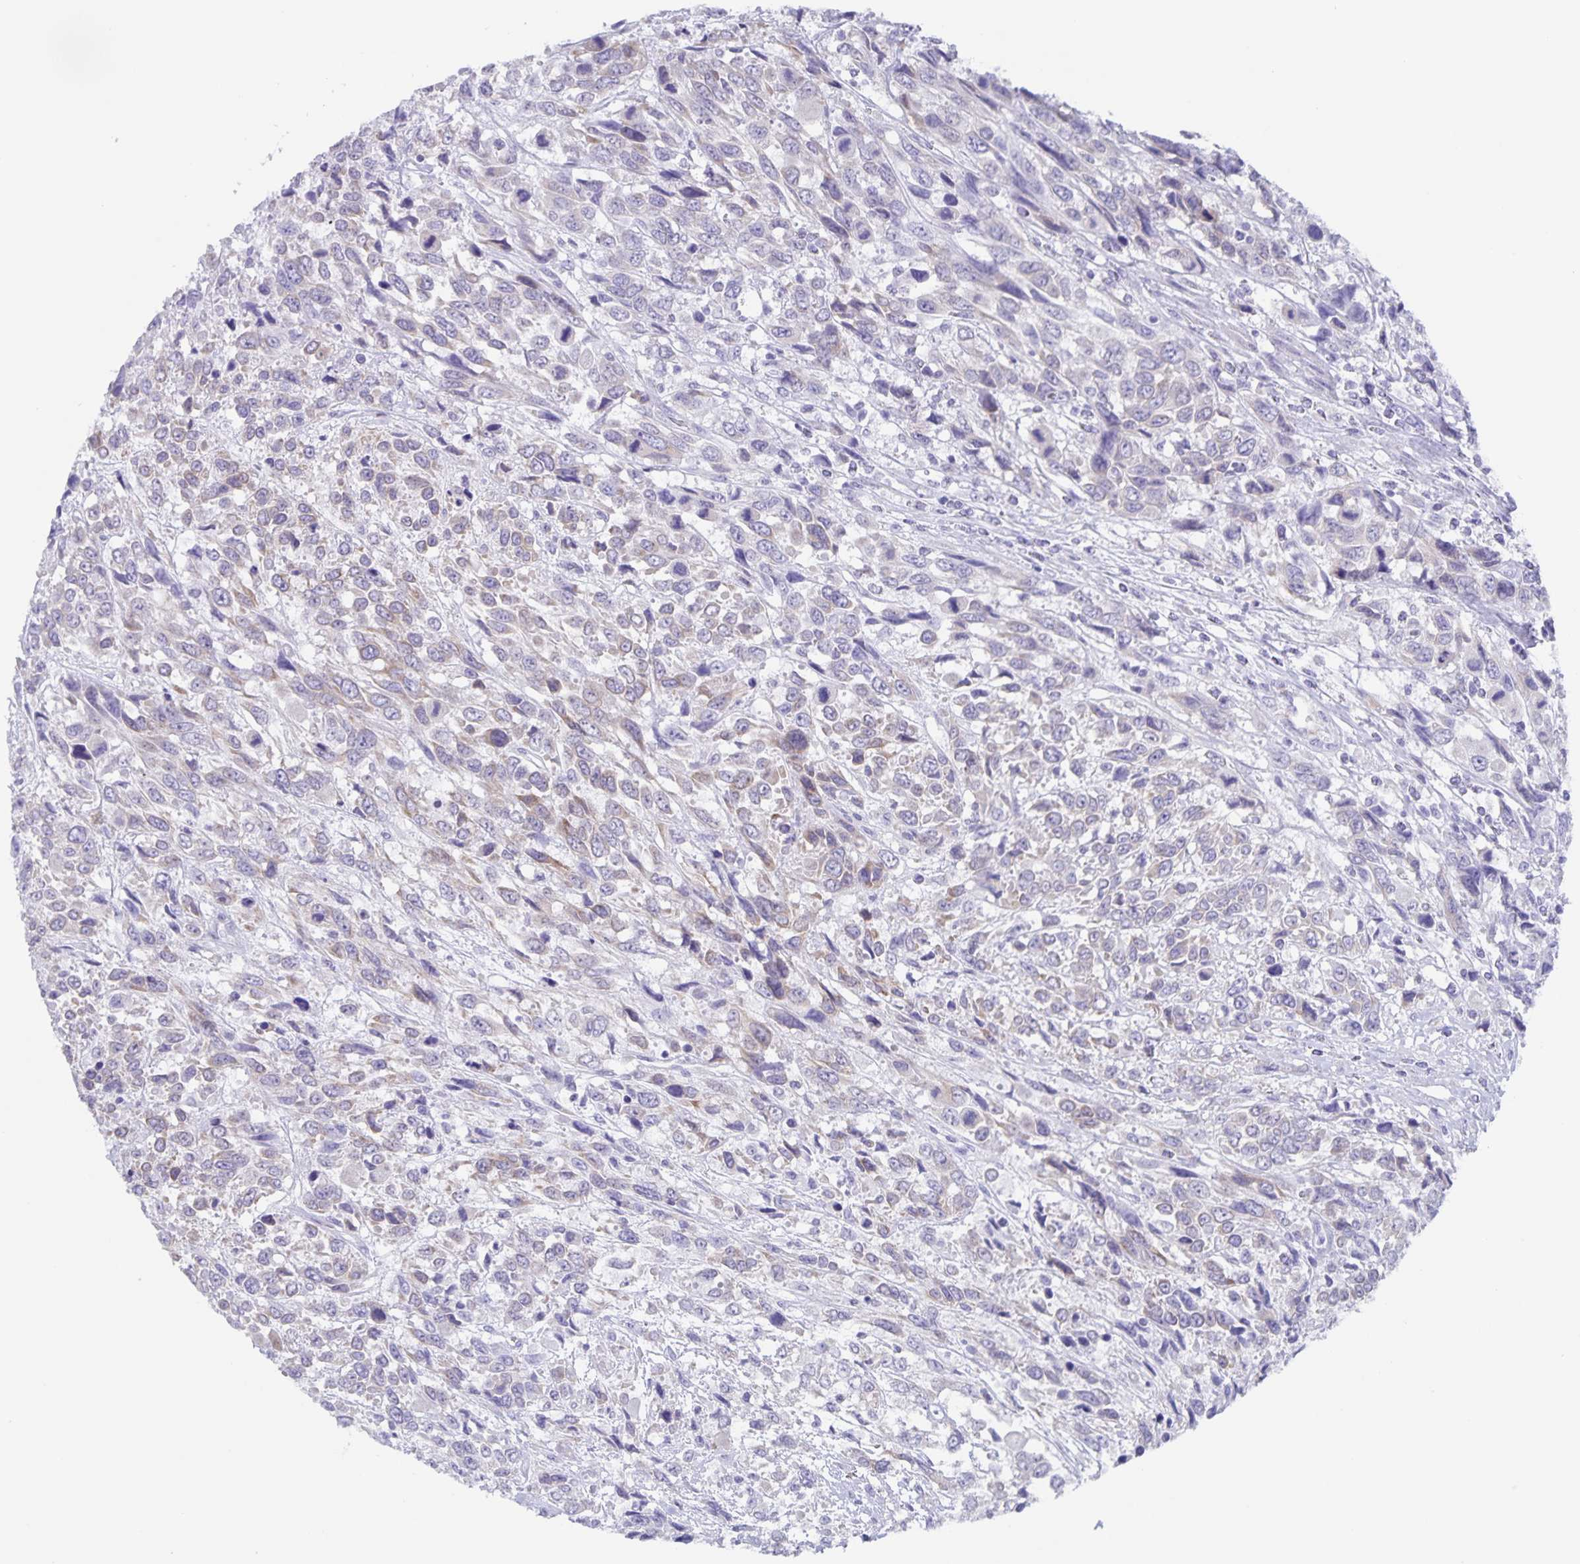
{"staining": {"intensity": "negative", "quantity": "none", "location": "none"}, "tissue": "urothelial cancer", "cell_type": "Tumor cells", "image_type": "cancer", "snomed": [{"axis": "morphology", "description": "Urothelial carcinoma, High grade"}, {"axis": "topography", "description": "Urinary bladder"}], "caption": "Immunohistochemistry (IHC) histopathology image of neoplastic tissue: high-grade urothelial carcinoma stained with DAB (3,3'-diaminobenzidine) shows no significant protein positivity in tumor cells.", "gene": "AQP4", "patient": {"sex": "female", "age": 70}}